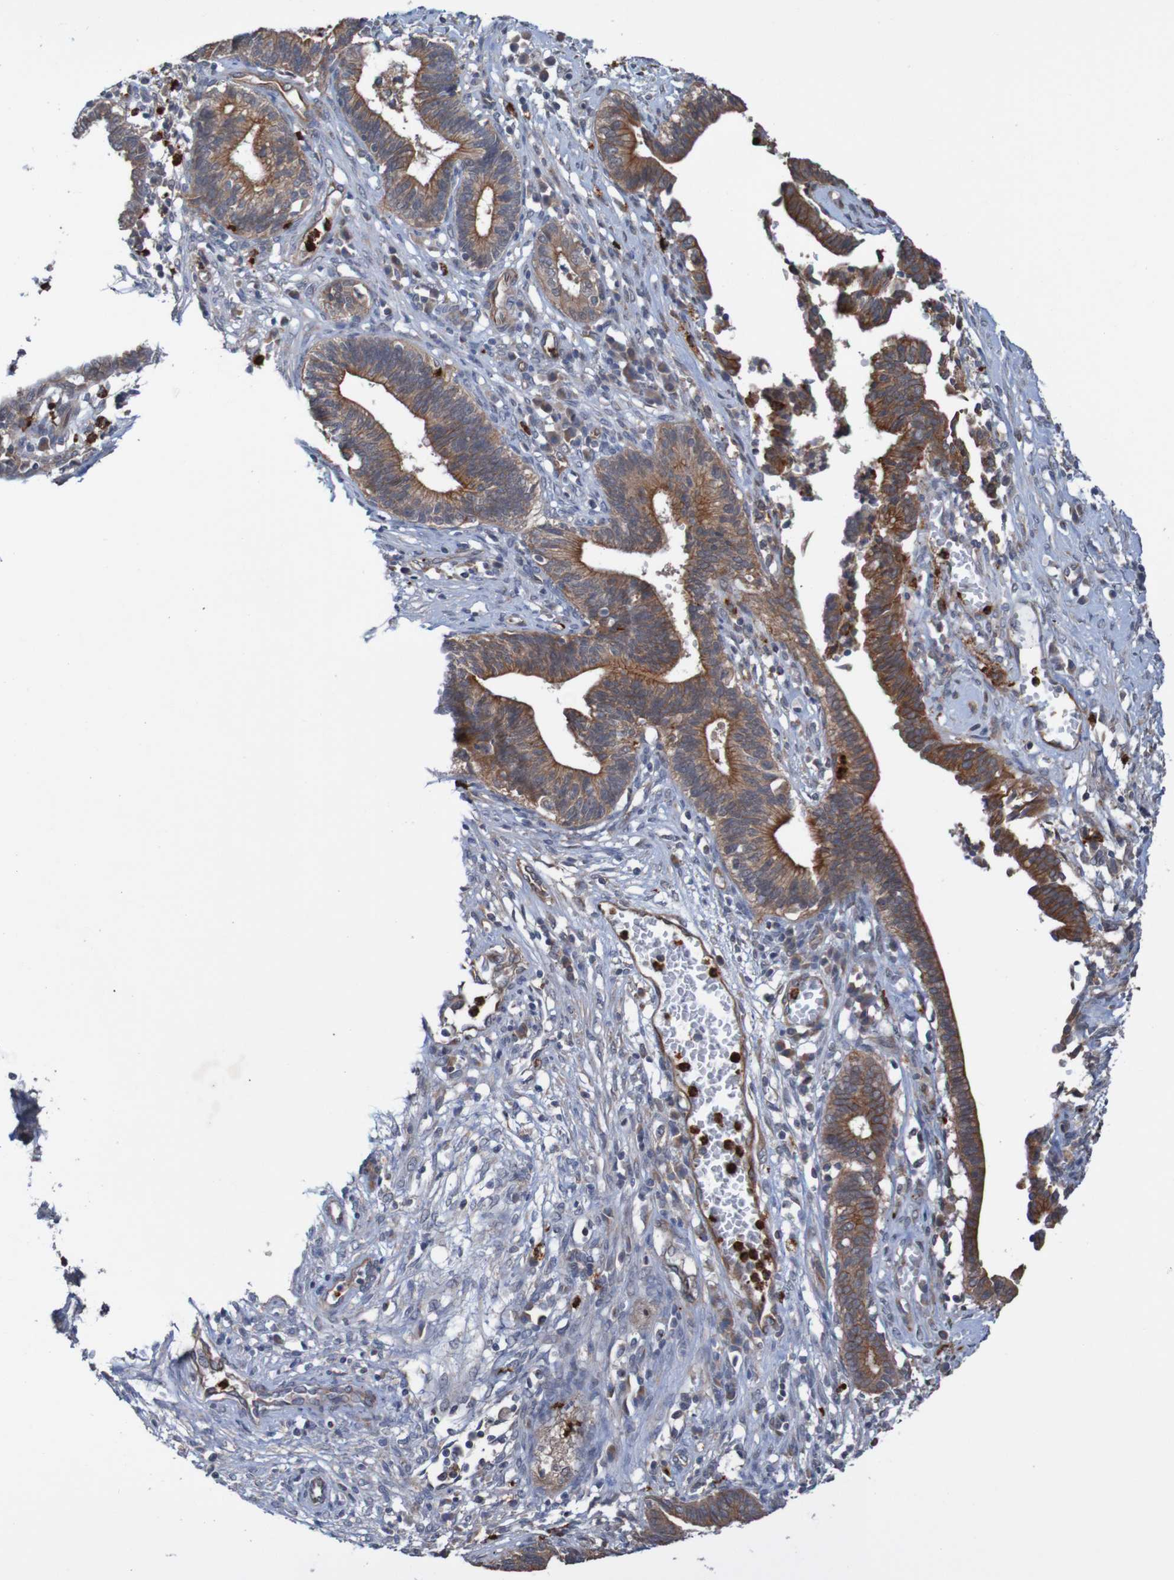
{"staining": {"intensity": "strong", "quantity": ">75%", "location": "cytoplasmic/membranous"}, "tissue": "cervical cancer", "cell_type": "Tumor cells", "image_type": "cancer", "snomed": [{"axis": "morphology", "description": "Adenocarcinoma, NOS"}, {"axis": "topography", "description": "Cervix"}], "caption": "The immunohistochemical stain shows strong cytoplasmic/membranous staining in tumor cells of adenocarcinoma (cervical) tissue.", "gene": "ST8SIA6", "patient": {"sex": "female", "age": 44}}